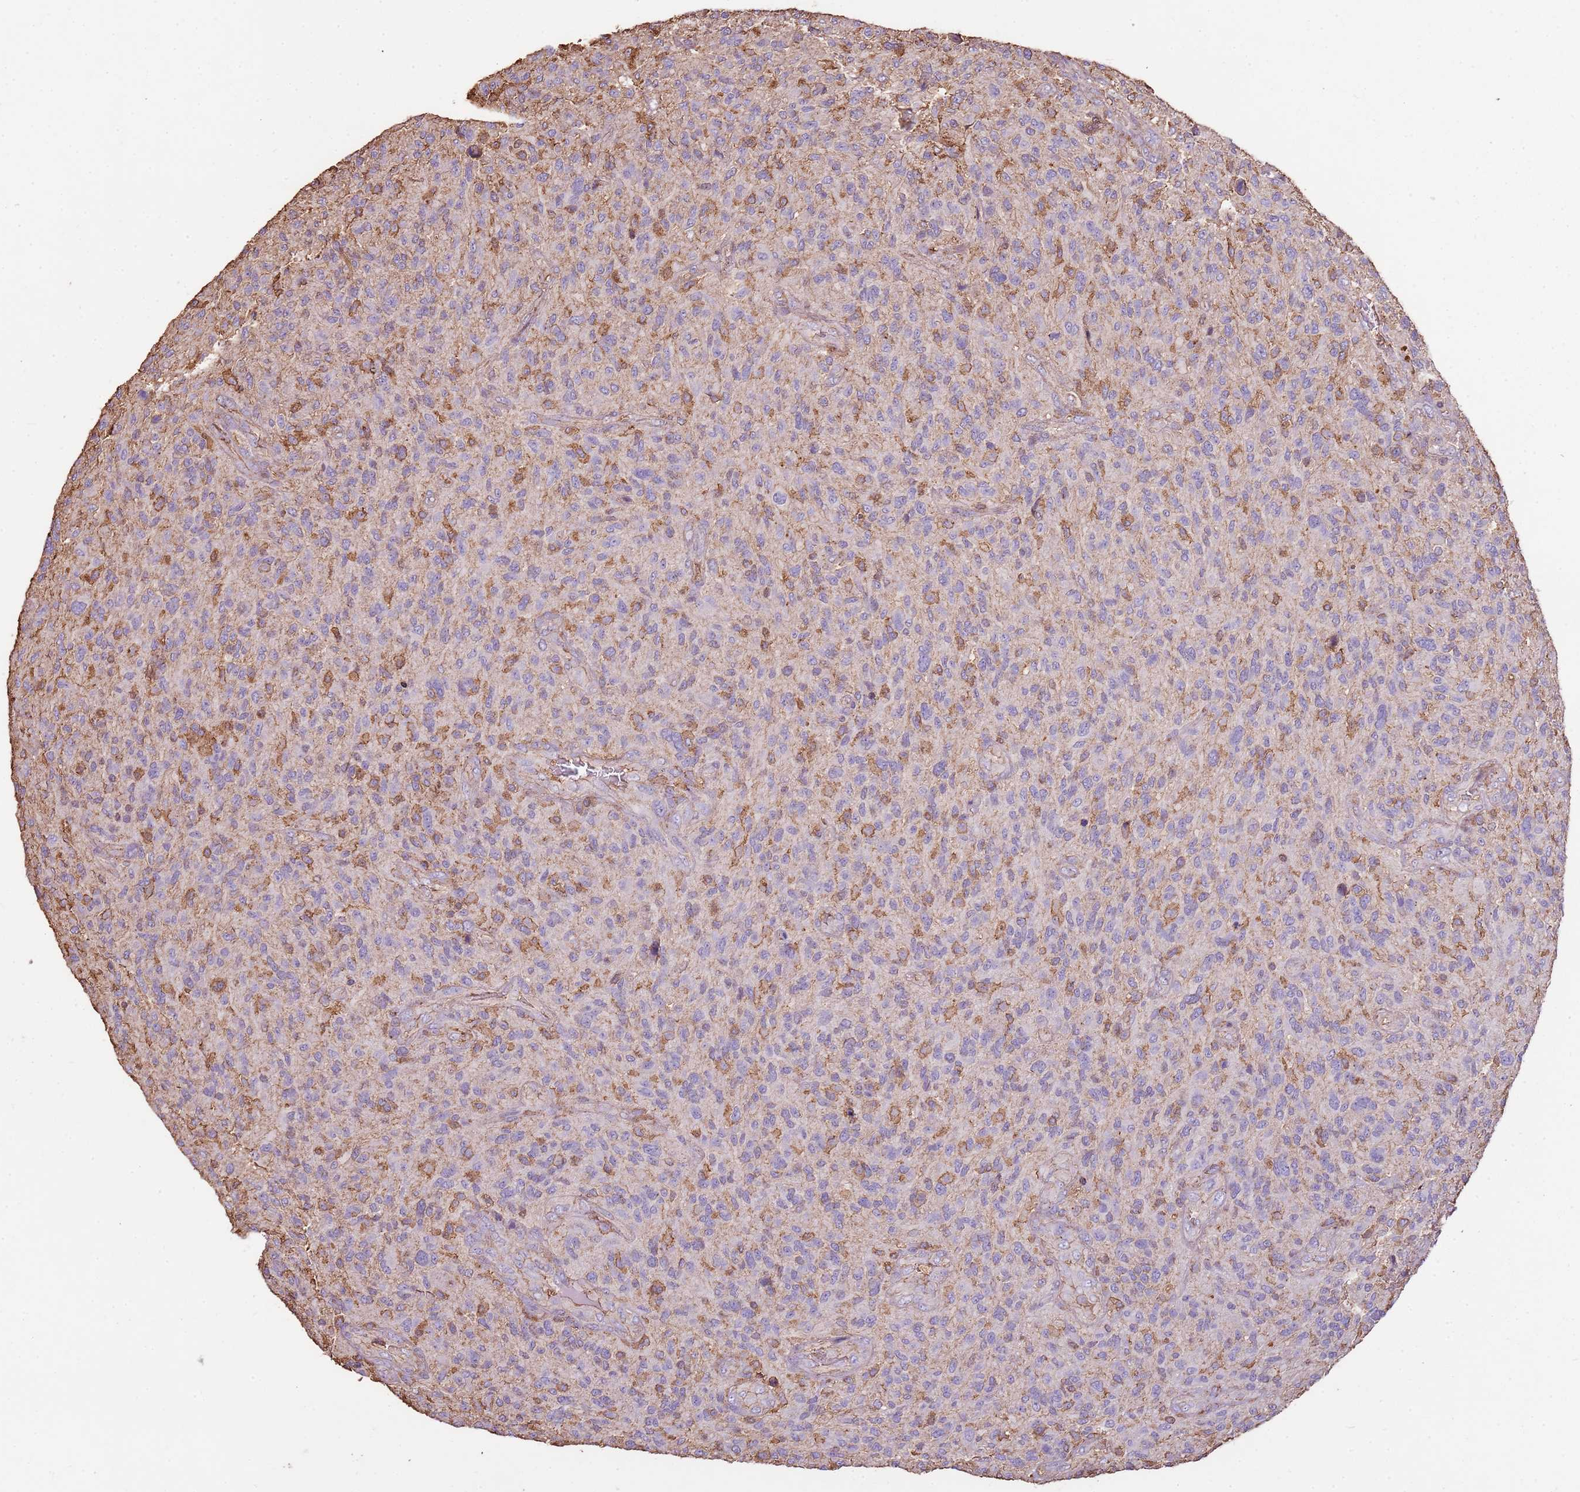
{"staining": {"intensity": "negative", "quantity": "none", "location": "none"}, "tissue": "glioma", "cell_type": "Tumor cells", "image_type": "cancer", "snomed": [{"axis": "morphology", "description": "Glioma, malignant, High grade"}, {"axis": "topography", "description": "Brain"}], "caption": "Immunohistochemical staining of malignant glioma (high-grade) displays no significant staining in tumor cells. (Immunohistochemistry (ihc), brightfield microscopy, high magnification).", "gene": "ARL10", "patient": {"sex": "male", "age": 47}}